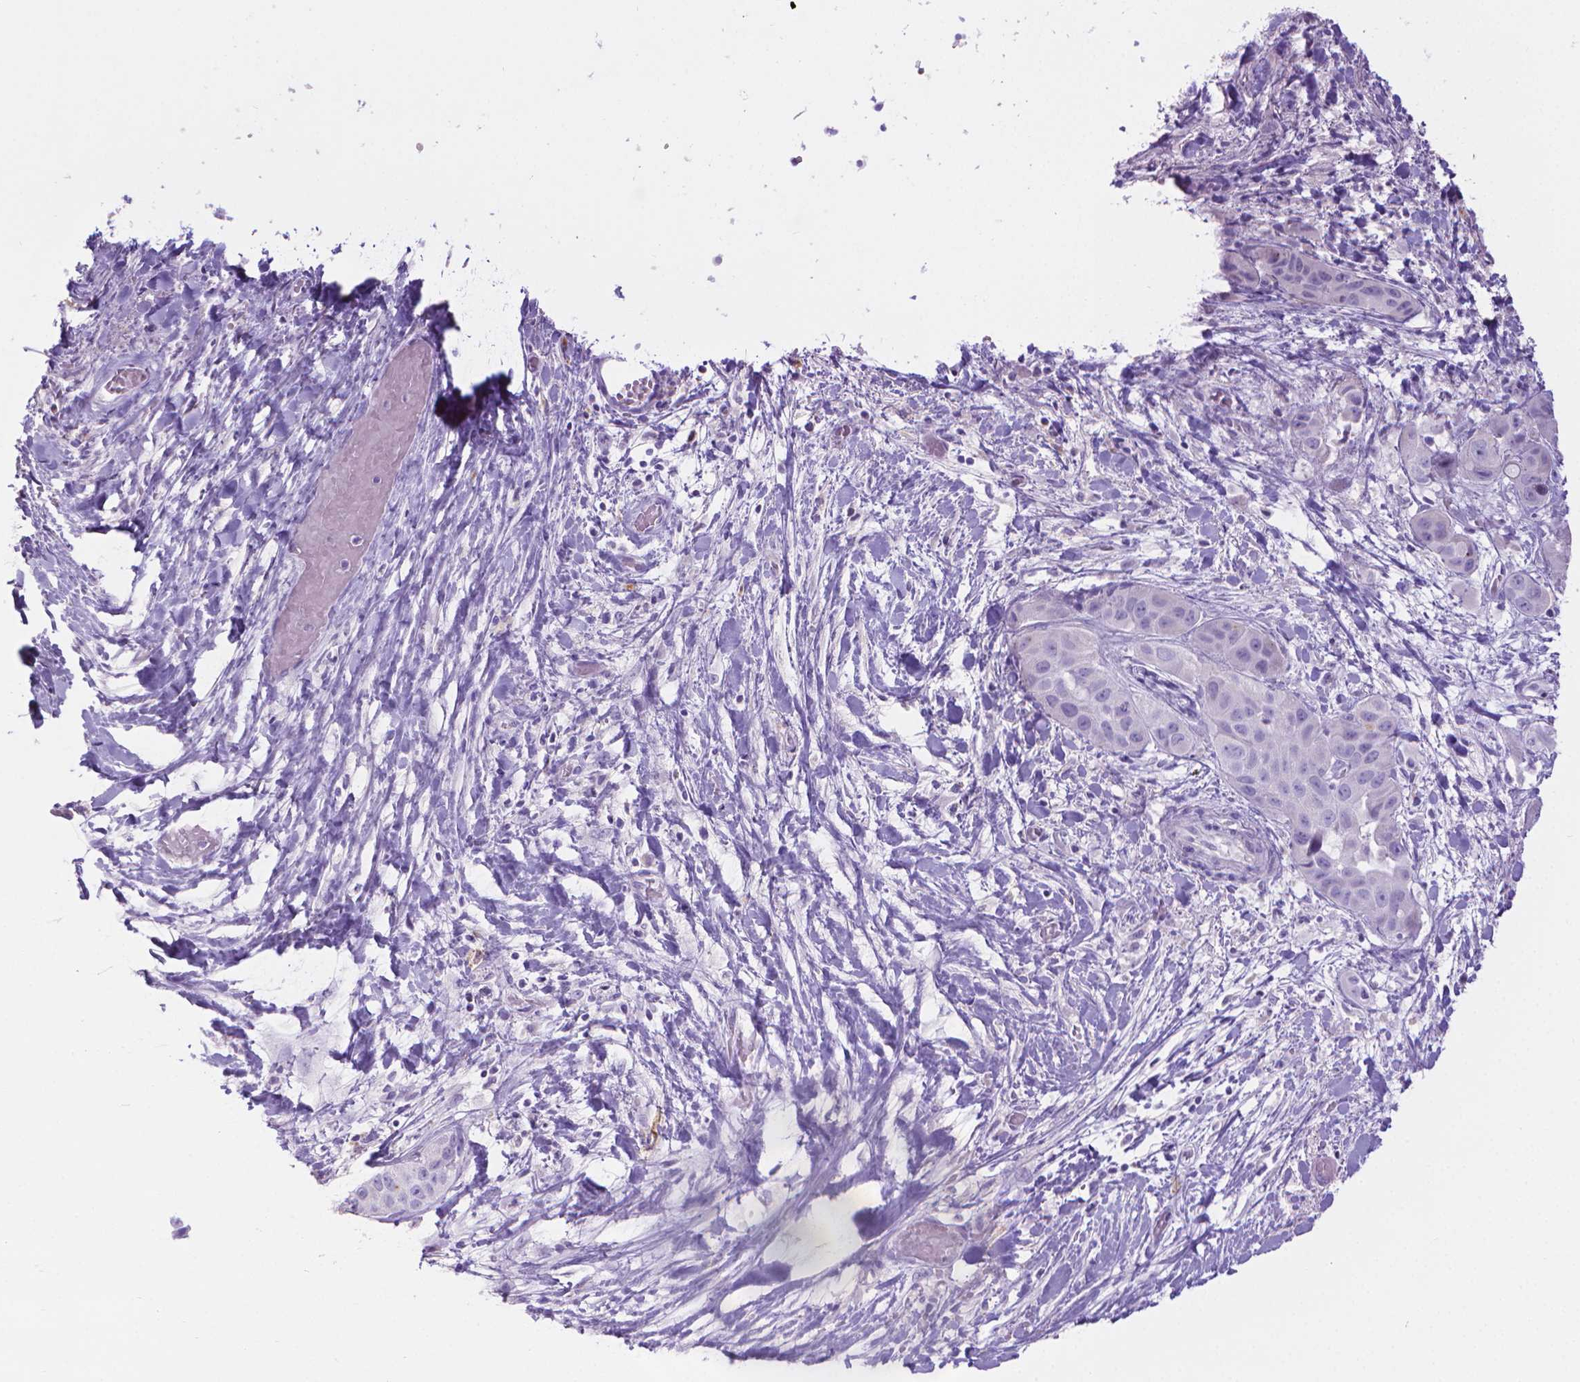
{"staining": {"intensity": "negative", "quantity": "none", "location": "none"}, "tissue": "liver cancer", "cell_type": "Tumor cells", "image_type": "cancer", "snomed": [{"axis": "morphology", "description": "Cholangiocarcinoma"}, {"axis": "topography", "description": "Liver"}], "caption": "High power microscopy image of an immunohistochemistry (IHC) photomicrograph of liver cholangiocarcinoma, revealing no significant staining in tumor cells.", "gene": "SPAG6", "patient": {"sex": "female", "age": 52}}